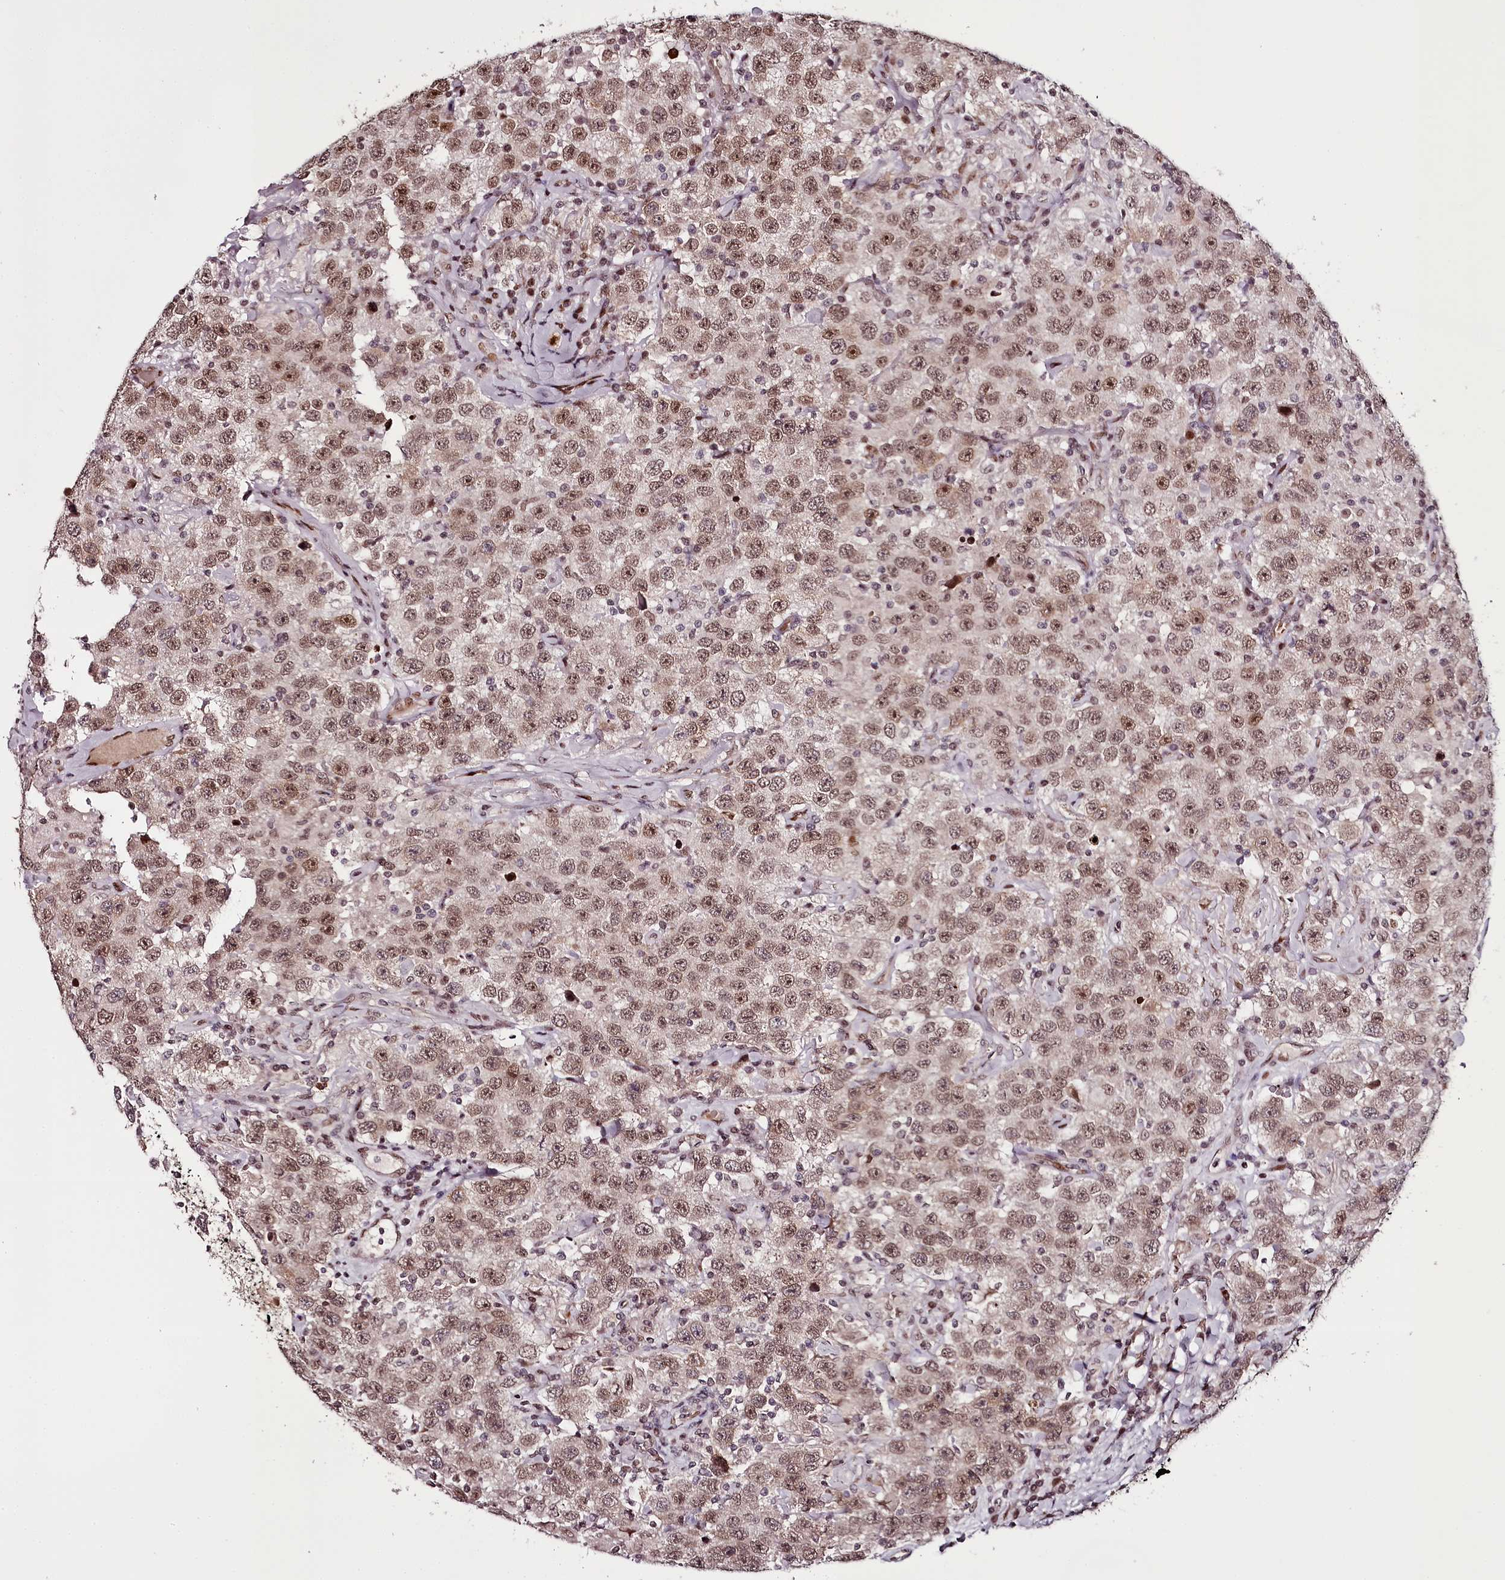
{"staining": {"intensity": "moderate", "quantity": ">75%", "location": "nuclear"}, "tissue": "testis cancer", "cell_type": "Tumor cells", "image_type": "cancer", "snomed": [{"axis": "morphology", "description": "Seminoma, NOS"}, {"axis": "topography", "description": "Testis"}], "caption": "Tumor cells exhibit medium levels of moderate nuclear positivity in approximately >75% of cells in human testis seminoma. The protein is shown in brown color, while the nuclei are stained blue.", "gene": "THYN1", "patient": {"sex": "male", "age": 41}}